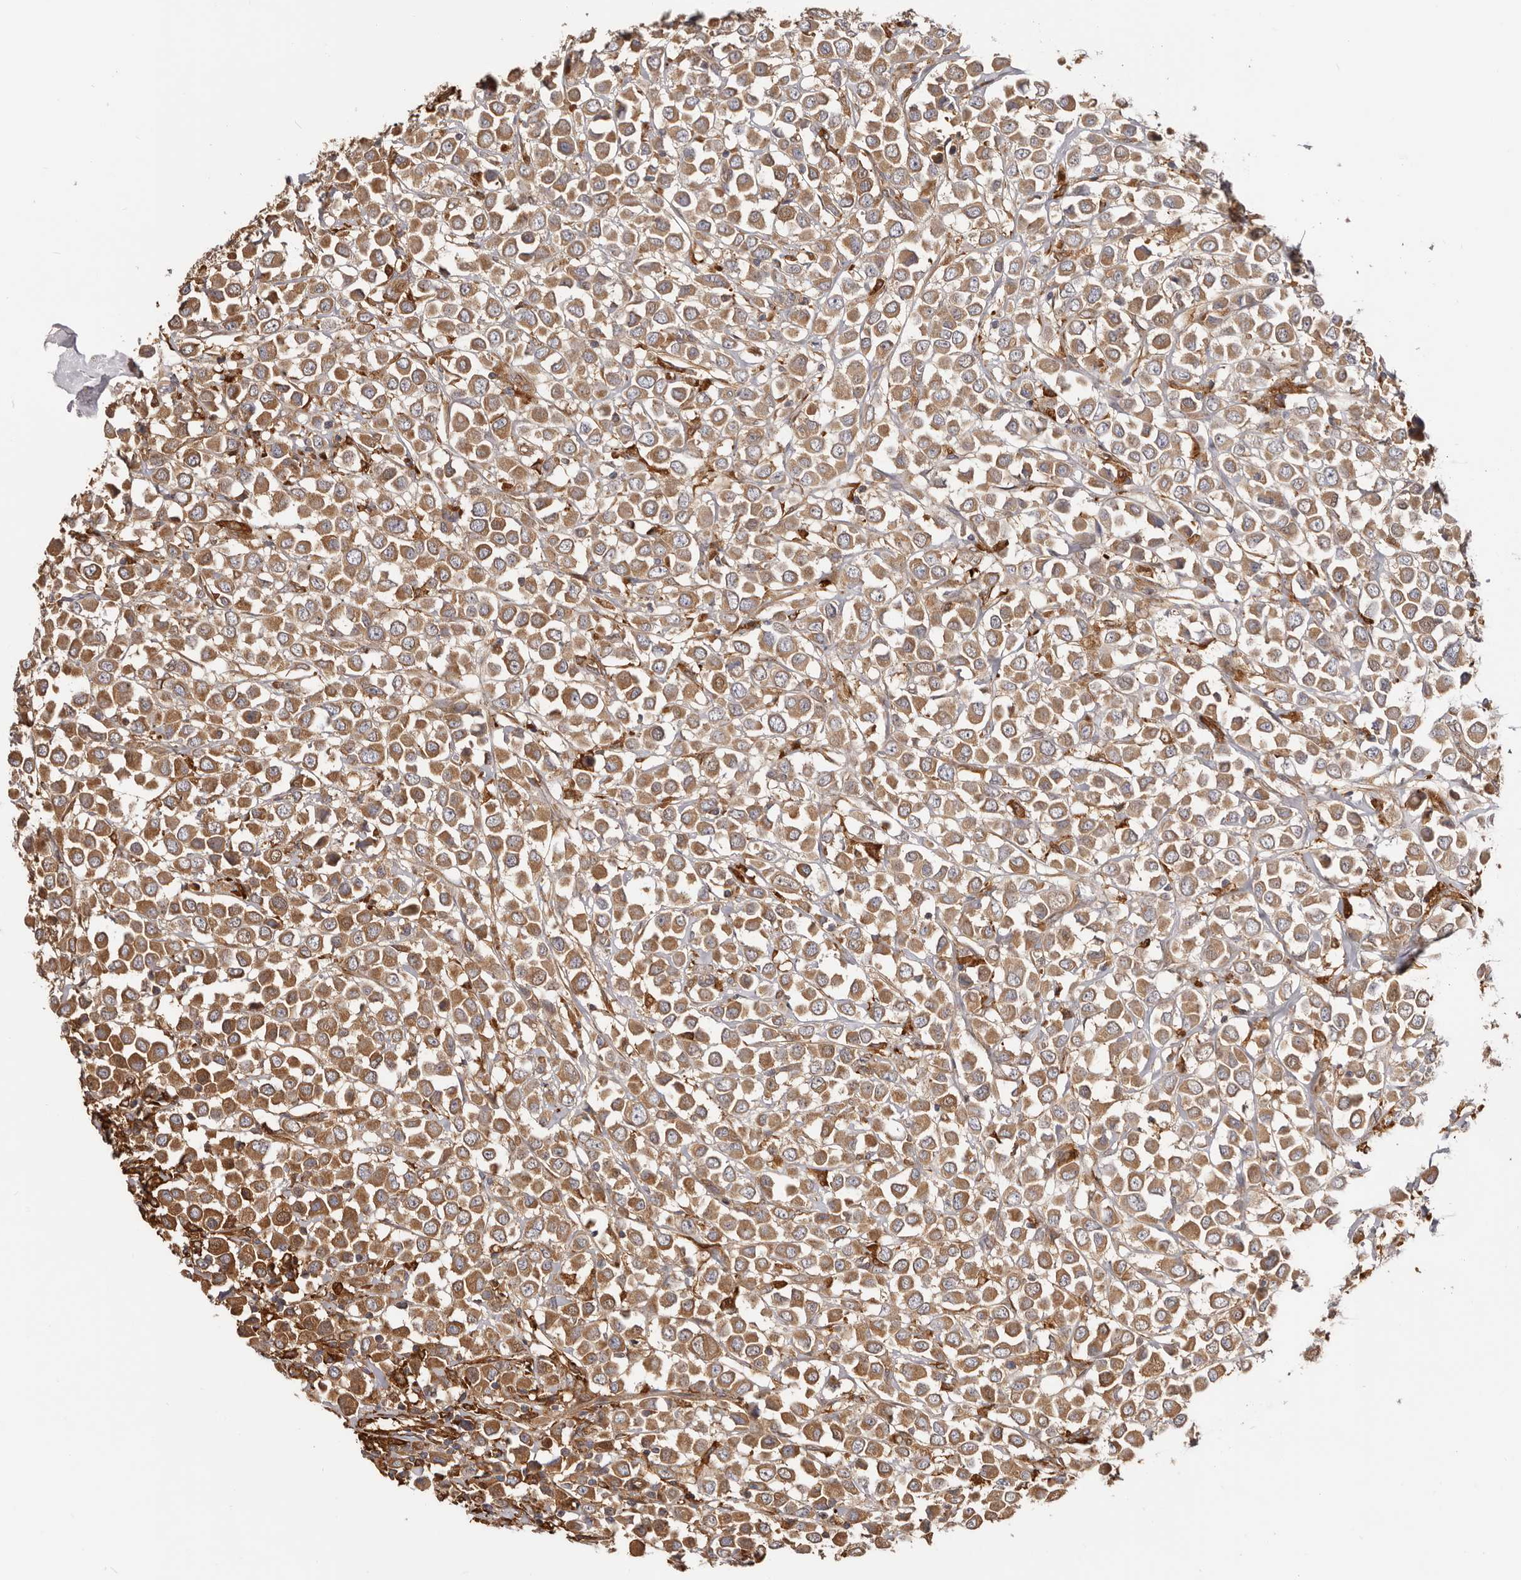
{"staining": {"intensity": "moderate", "quantity": ">75%", "location": "cytoplasmic/membranous"}, "tissue": "breast cancer", "cell_type": "Tumor cells", "image_type": "cancer", "snomed": [{"axis": "morphology", "description": "Duct carcinoma"}, {"axis": "topography", "description": "Breast"}], "caption": "DAB immunohistochemical staining of breast cancer demonstrates moderate cytoplasmic/membranous protein expression in approximately >75% of tumor cells. (DAB (3,3'-diaminobenzidine) IHC with brightfield microscopy, high magnification).", "gene": "LAP3", "patient": {"sex": "female", "age": 61}}